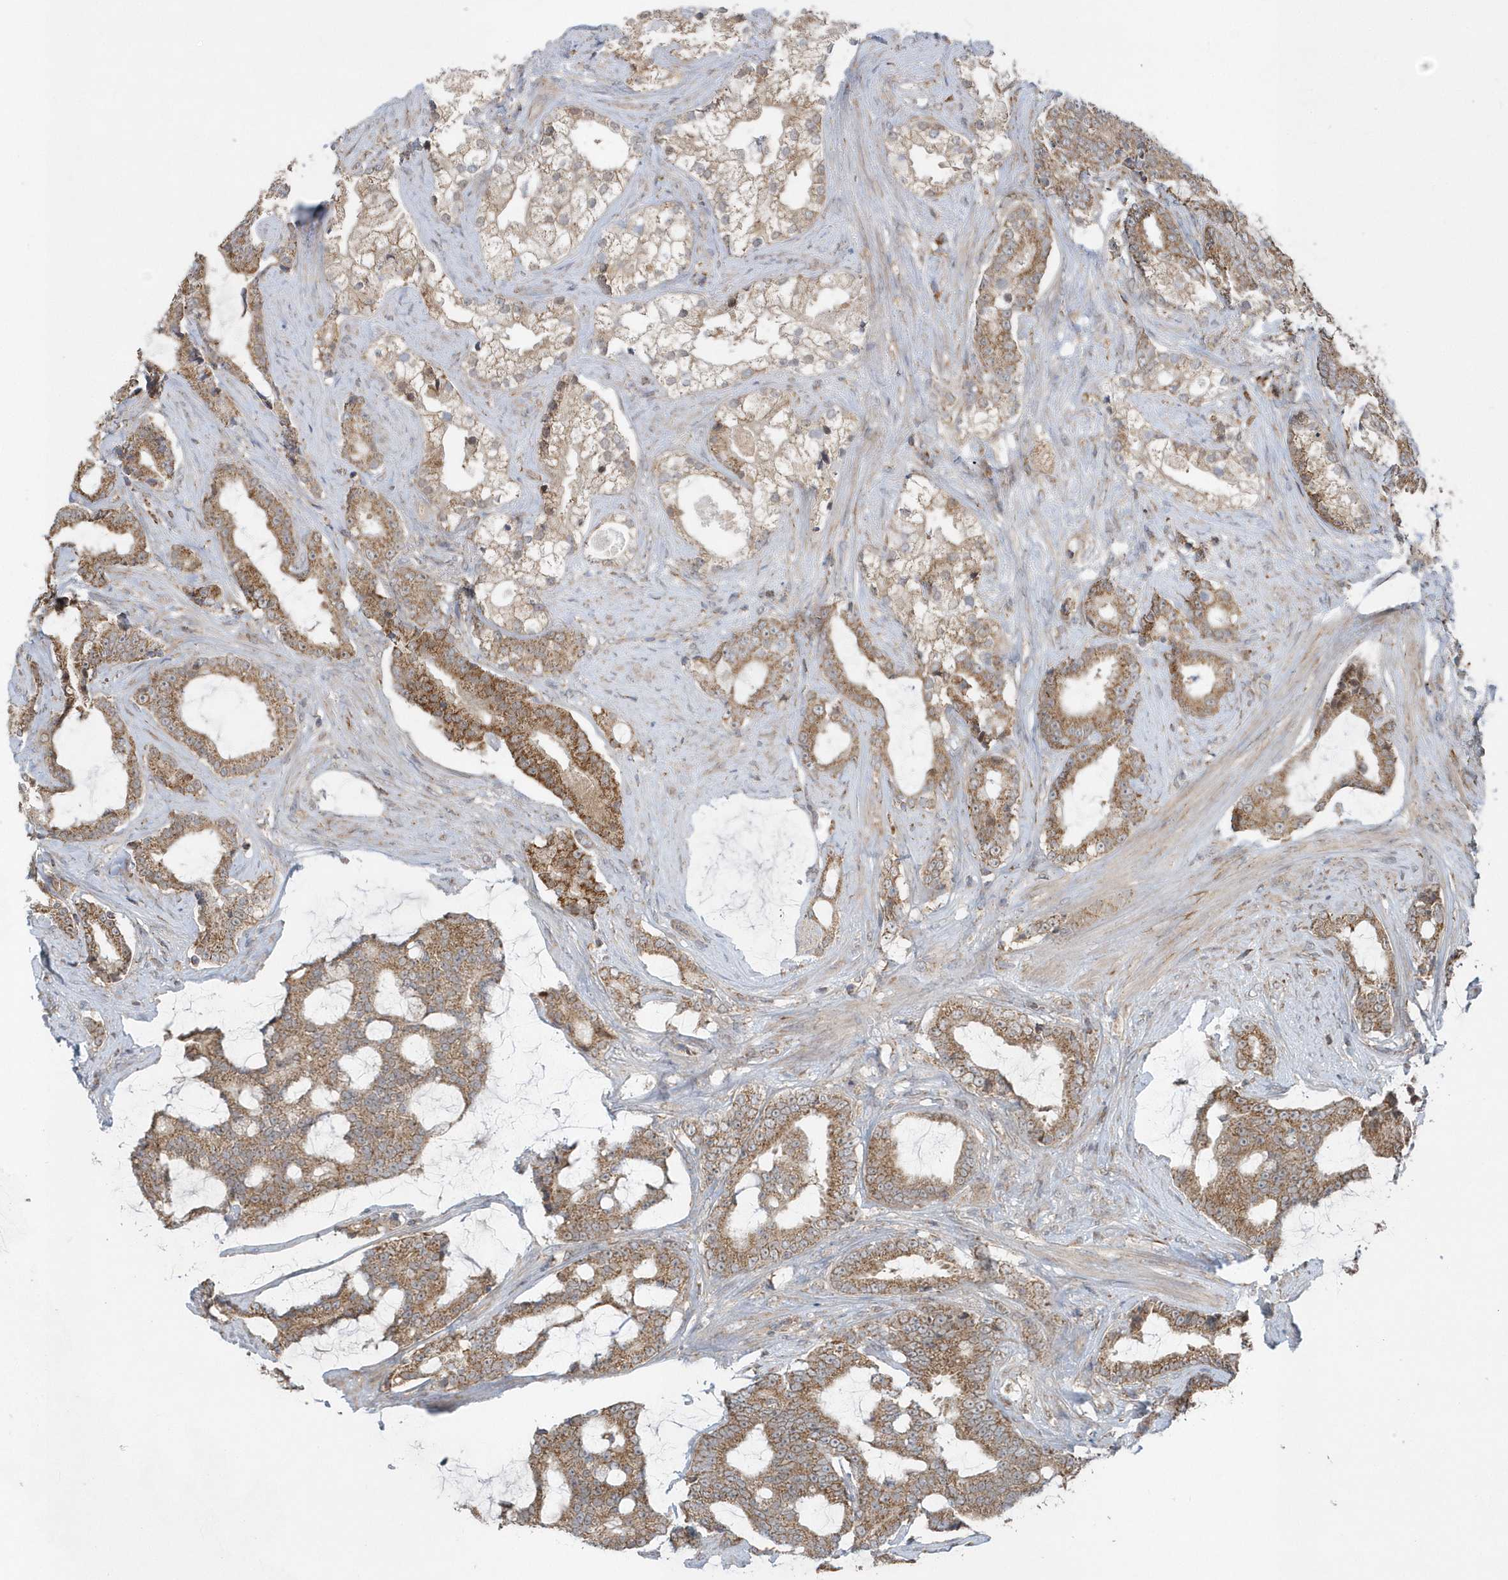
{"staining": {"intensity": "moderate", "quantity": ">75%", "location": "cytoplasmic/membranous"}, "tissue": "prostate cancer", "cell_type": "Tumor cells", "image_type": "cancer", "snomed": [{"axis": "morphology", "description": "Adenocarcinoma, Low grade"}, {"axis": "topography", "description": "Prostate"}], "caption": "Adenocarcinoma (low-grade) (prostate) was stained to show a protein in brown. There is medium levels of moderate cytoplasmic/membranous staining in about >75% of tumor cells.", "gene": "PPP1R7", "patient": {"sex": "male", "age": 58}}